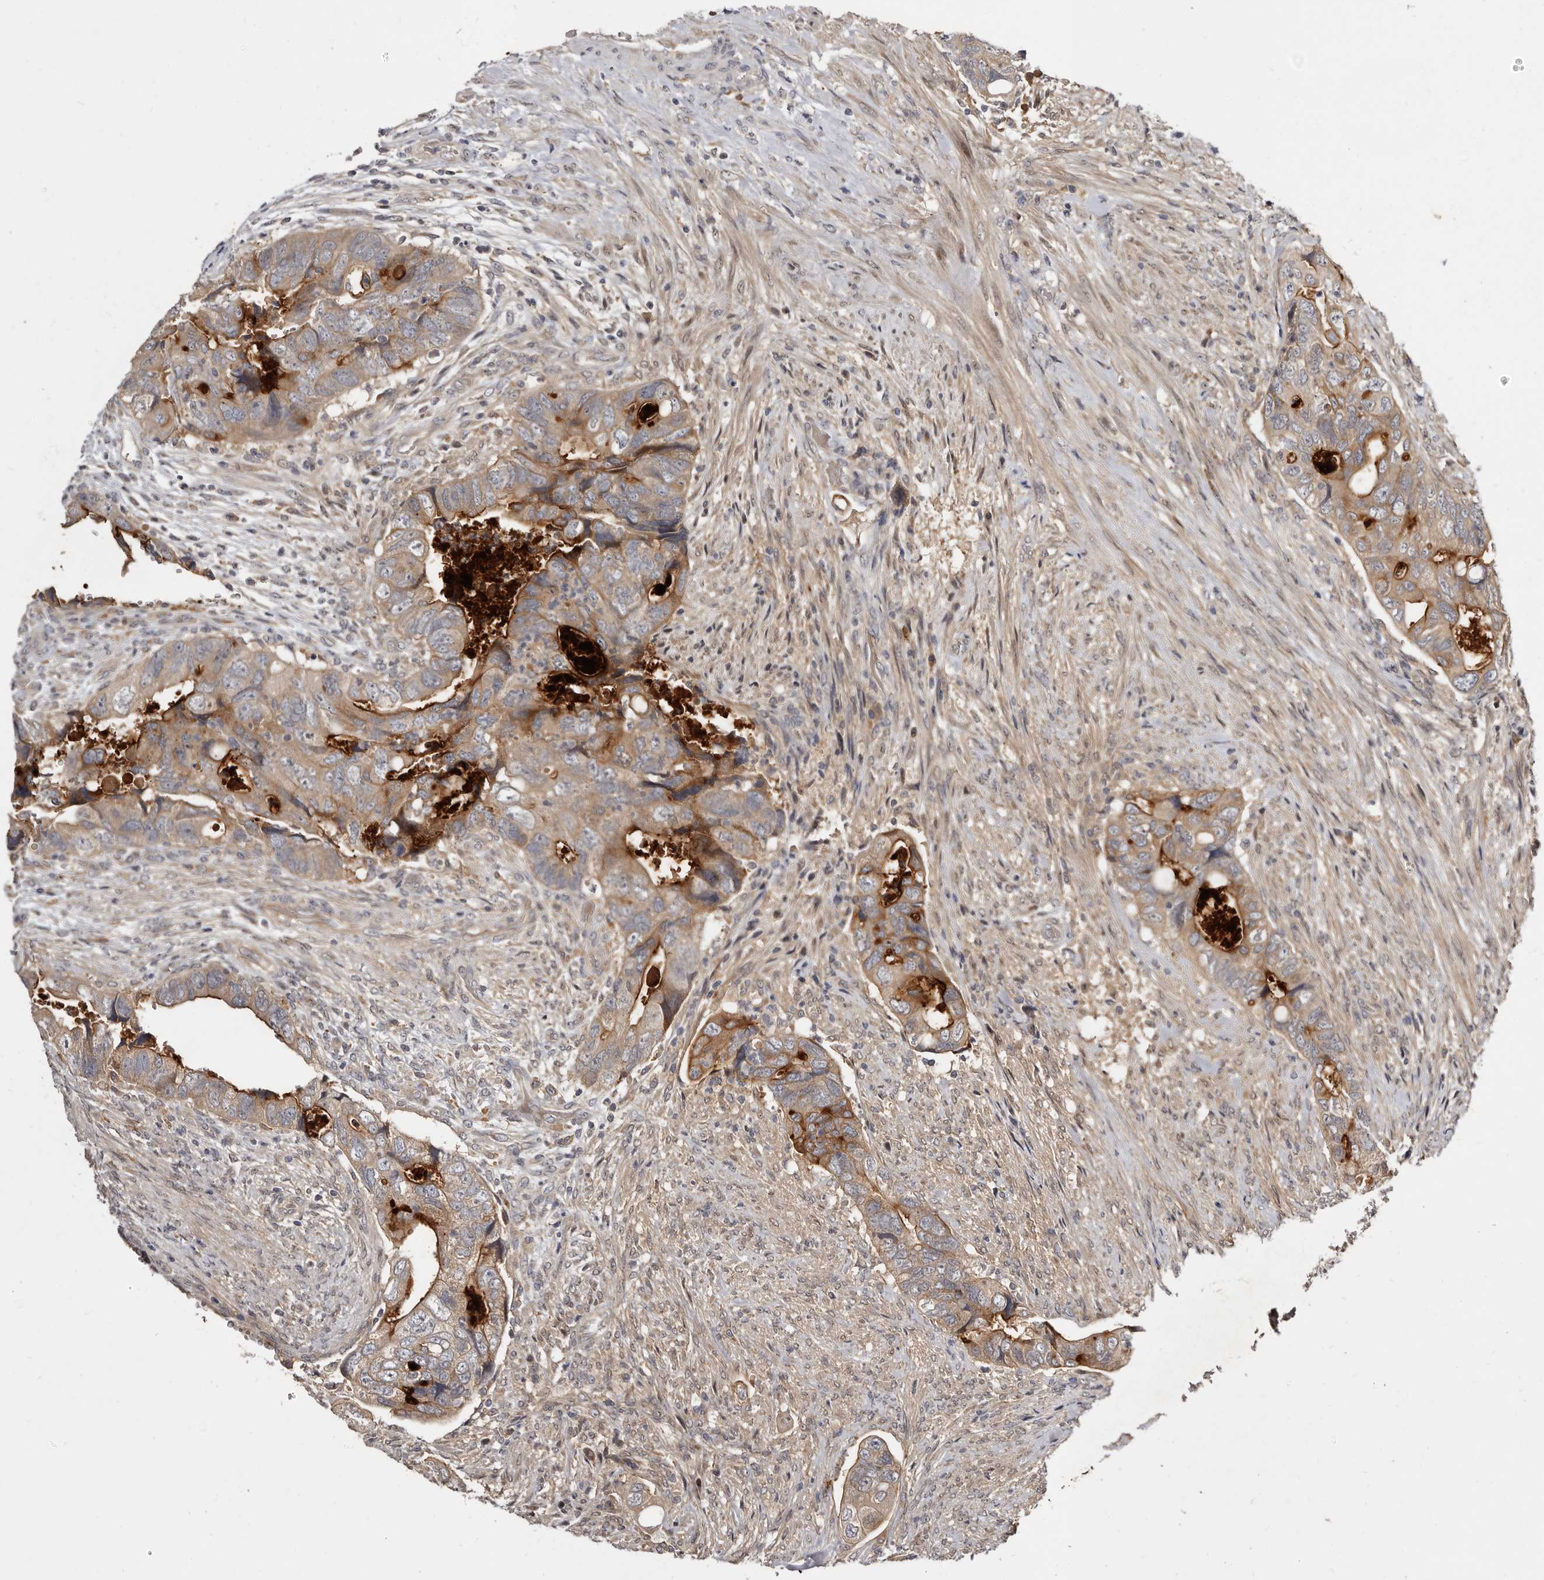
{"staining": {"intensity": "moderate", "quantity": ">75%", "location": "cytoplasmic/membranous"}, "tissue": "colorectal cancer", "cell_type": "Tumor cells", "image_type": "cancer", "snomed": [{"axis": "morphology", "description": "Adenocarcinoma, NOS"}, {"axis": "topography", "description": "Rectum"}], "caption": "Colorectal cancer (adenocarcinoma) stained for a protein (brown) demonstrates moderate cytoplasmic/membranous positive expression in approximately >75% of tumor cells.", "gene": "INAVA", "patient": {"sex": "male", "age": 63}}